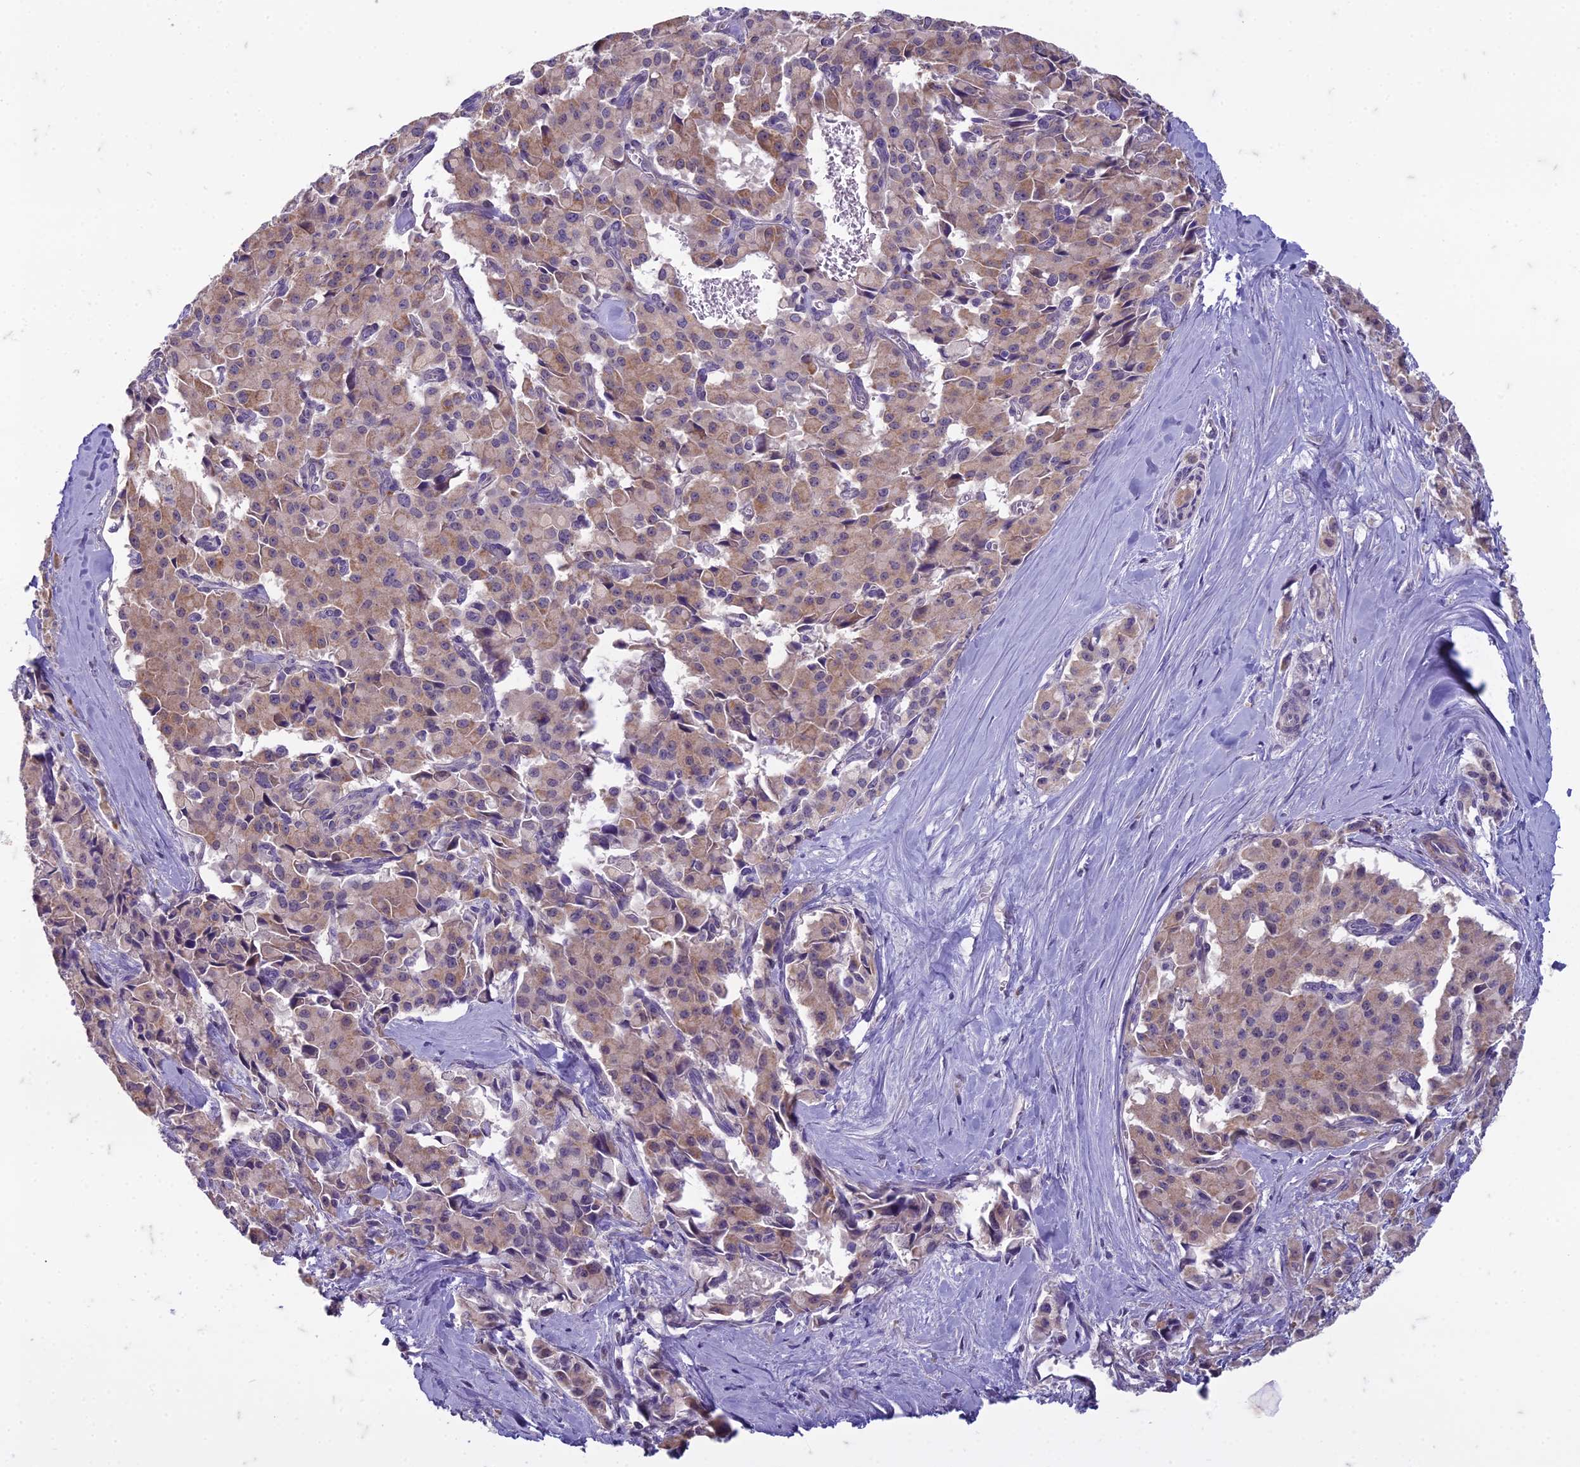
{"staining": {"intensity": "moderate", "quantity": "25%-75%", "location": "cytoplasmic/membranous"}, "tissue": "pancreatic cancer", "cell_type": "Tumor cells", "image_type": "cancer", "snomed": [{"axis": "morphology", "description": "Adenocarcinoma, NOS"}, {"axis": "topography", "description": "Pancreas"}], "caption": "This micrograph shows pancreatic adenocarcinoma stained with immunohistochemistry (IHC) to label a protein in brown. The cytoplasmic/membranous of tumor cells show moderate positivity for the protein. Nuclei are counter-stained blue.", "gene": "DUS2", "patient": {"sex": "male", "age": 65}}